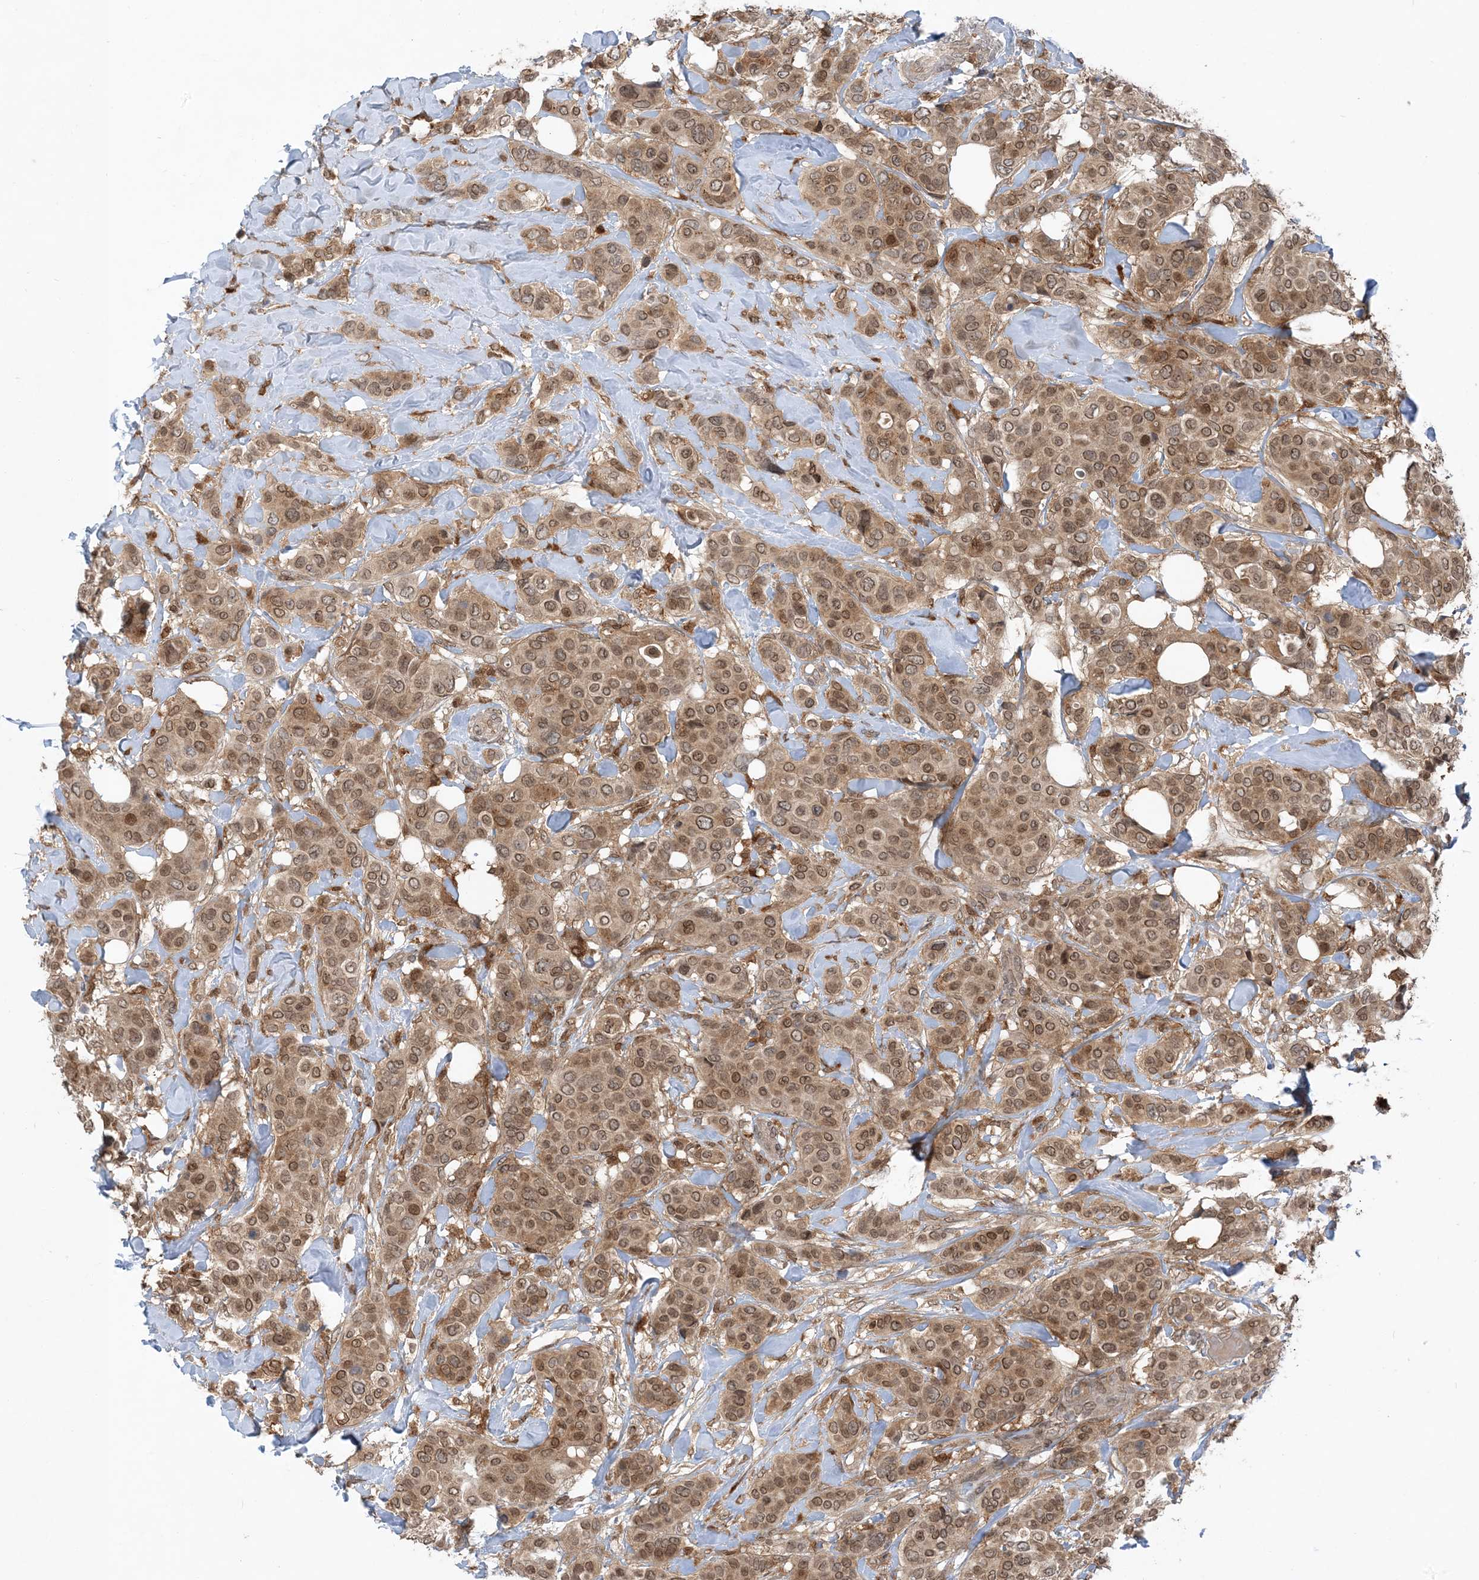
{"staining": {"intensity": "moderate", "quantity": ">75%", "location": "cytoplasmic/membranous,nuclear"}, "tissue": "breast cancer", "cell_type": "Tumor cells", "image_type": "cancer", "snomed": [{"axis": "morphology", "description": "Lobular carcinoma"}, {"axis": "topography", "description": "Breast"}], "caption": "A micrograph showing moderate cytoplasmic/membranous and nuclear staining in about >75% of tumor cells in lobular carcinoma (breast), as visualized by brown immunohistochemical staining.", "gene": "NAGK", "patient": {"sex": "female", "age": 51}}